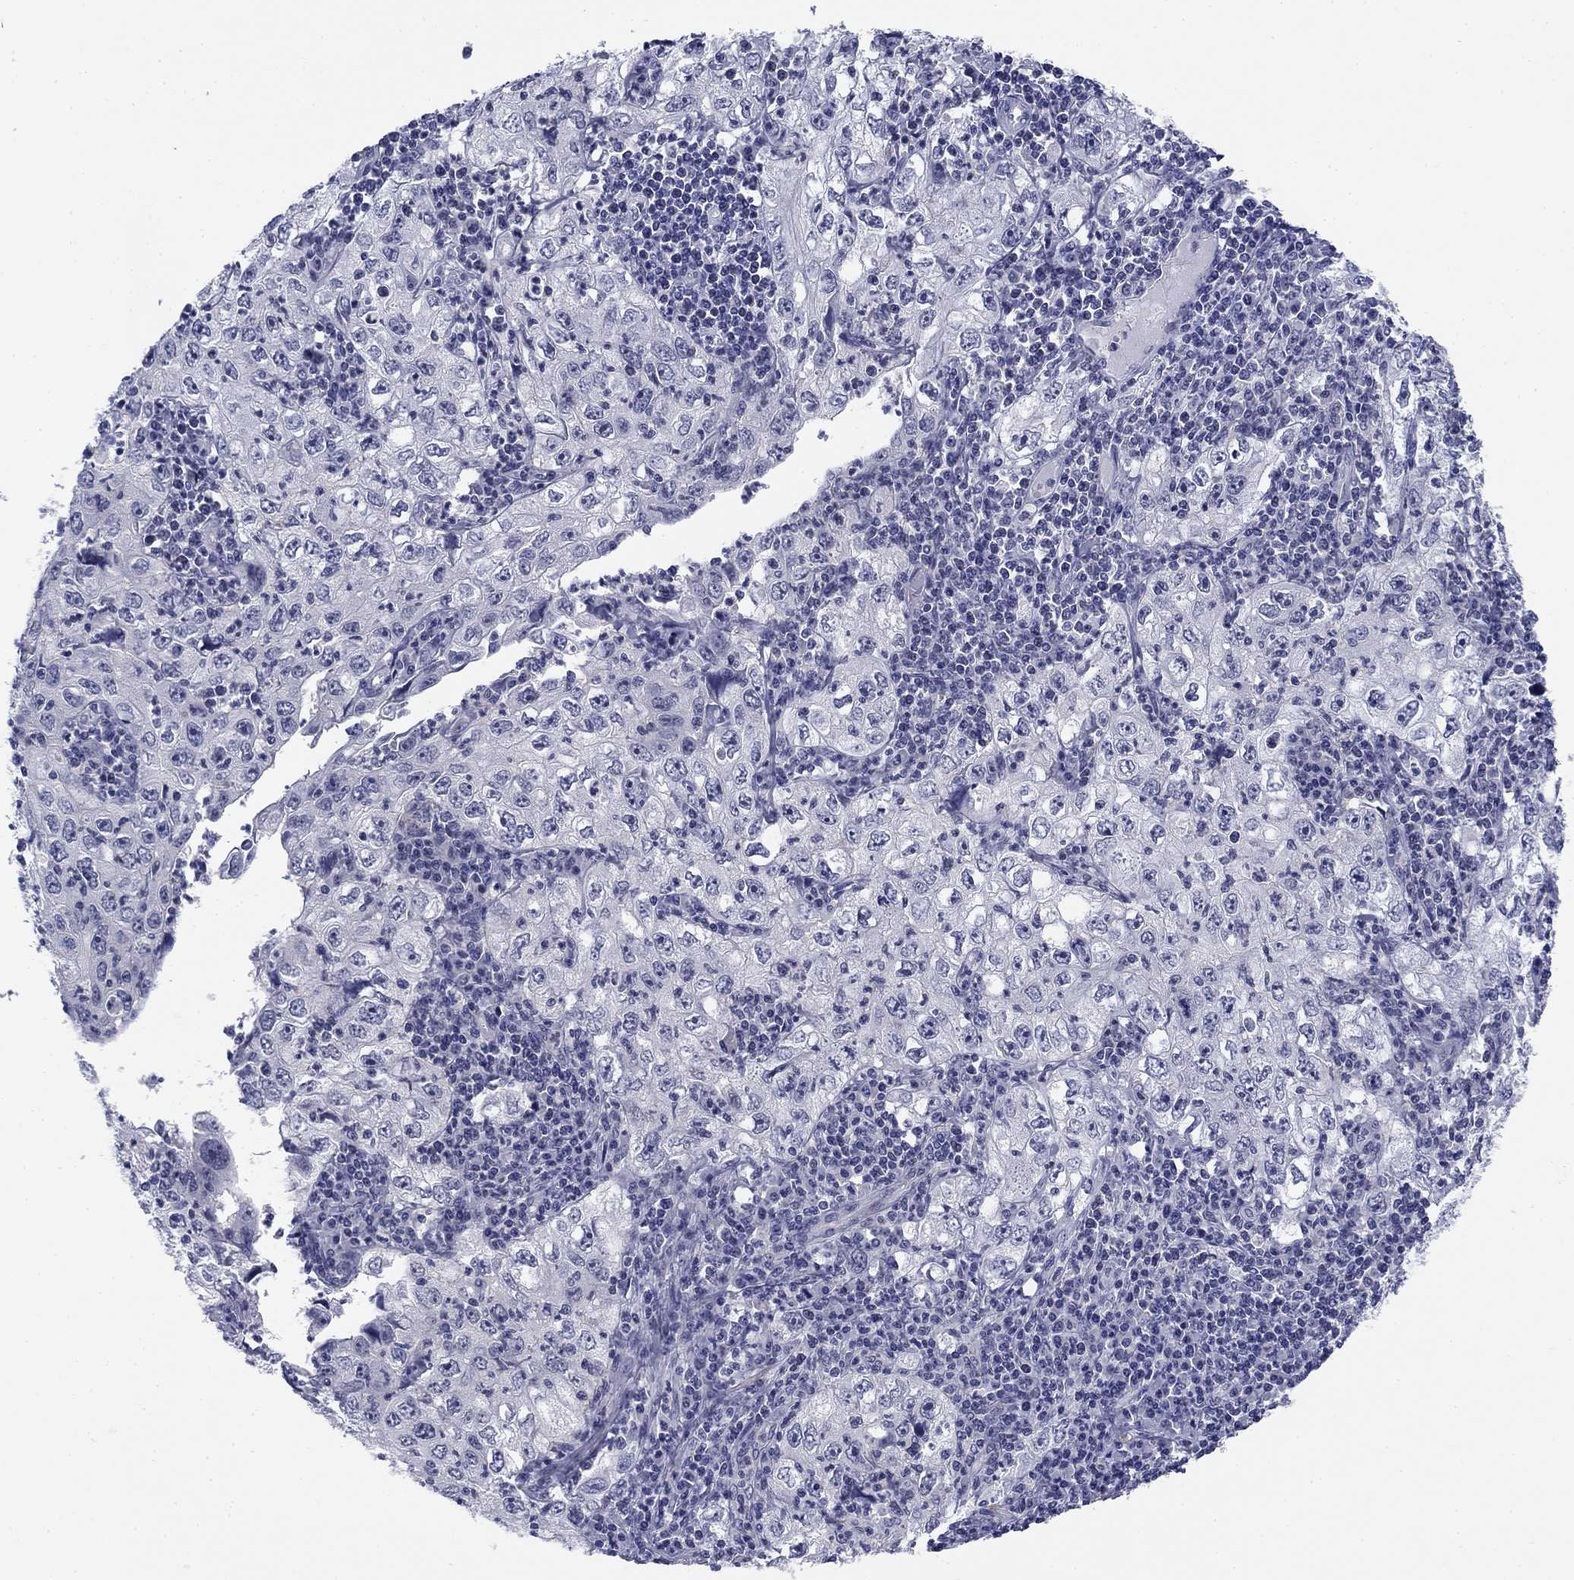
{"staining": {"intensity": "negative", "quantity": "none", "location": "none"}, "tissue": "cervical cancer", "cell_type": "Tumor cells", "image_type": "cancer", "snomed": [{"axis": "morphology", "description": "Squamous cell carcinoma, NOS"}, {"axis": "topography", "description": "Cervix"}], "caption": "Tumor cells show no significant protein expression in cervical cancer (squamous cell carcinoma).", "gene": "TIGD4", "patient": {"sex": "female", "age": 24}}